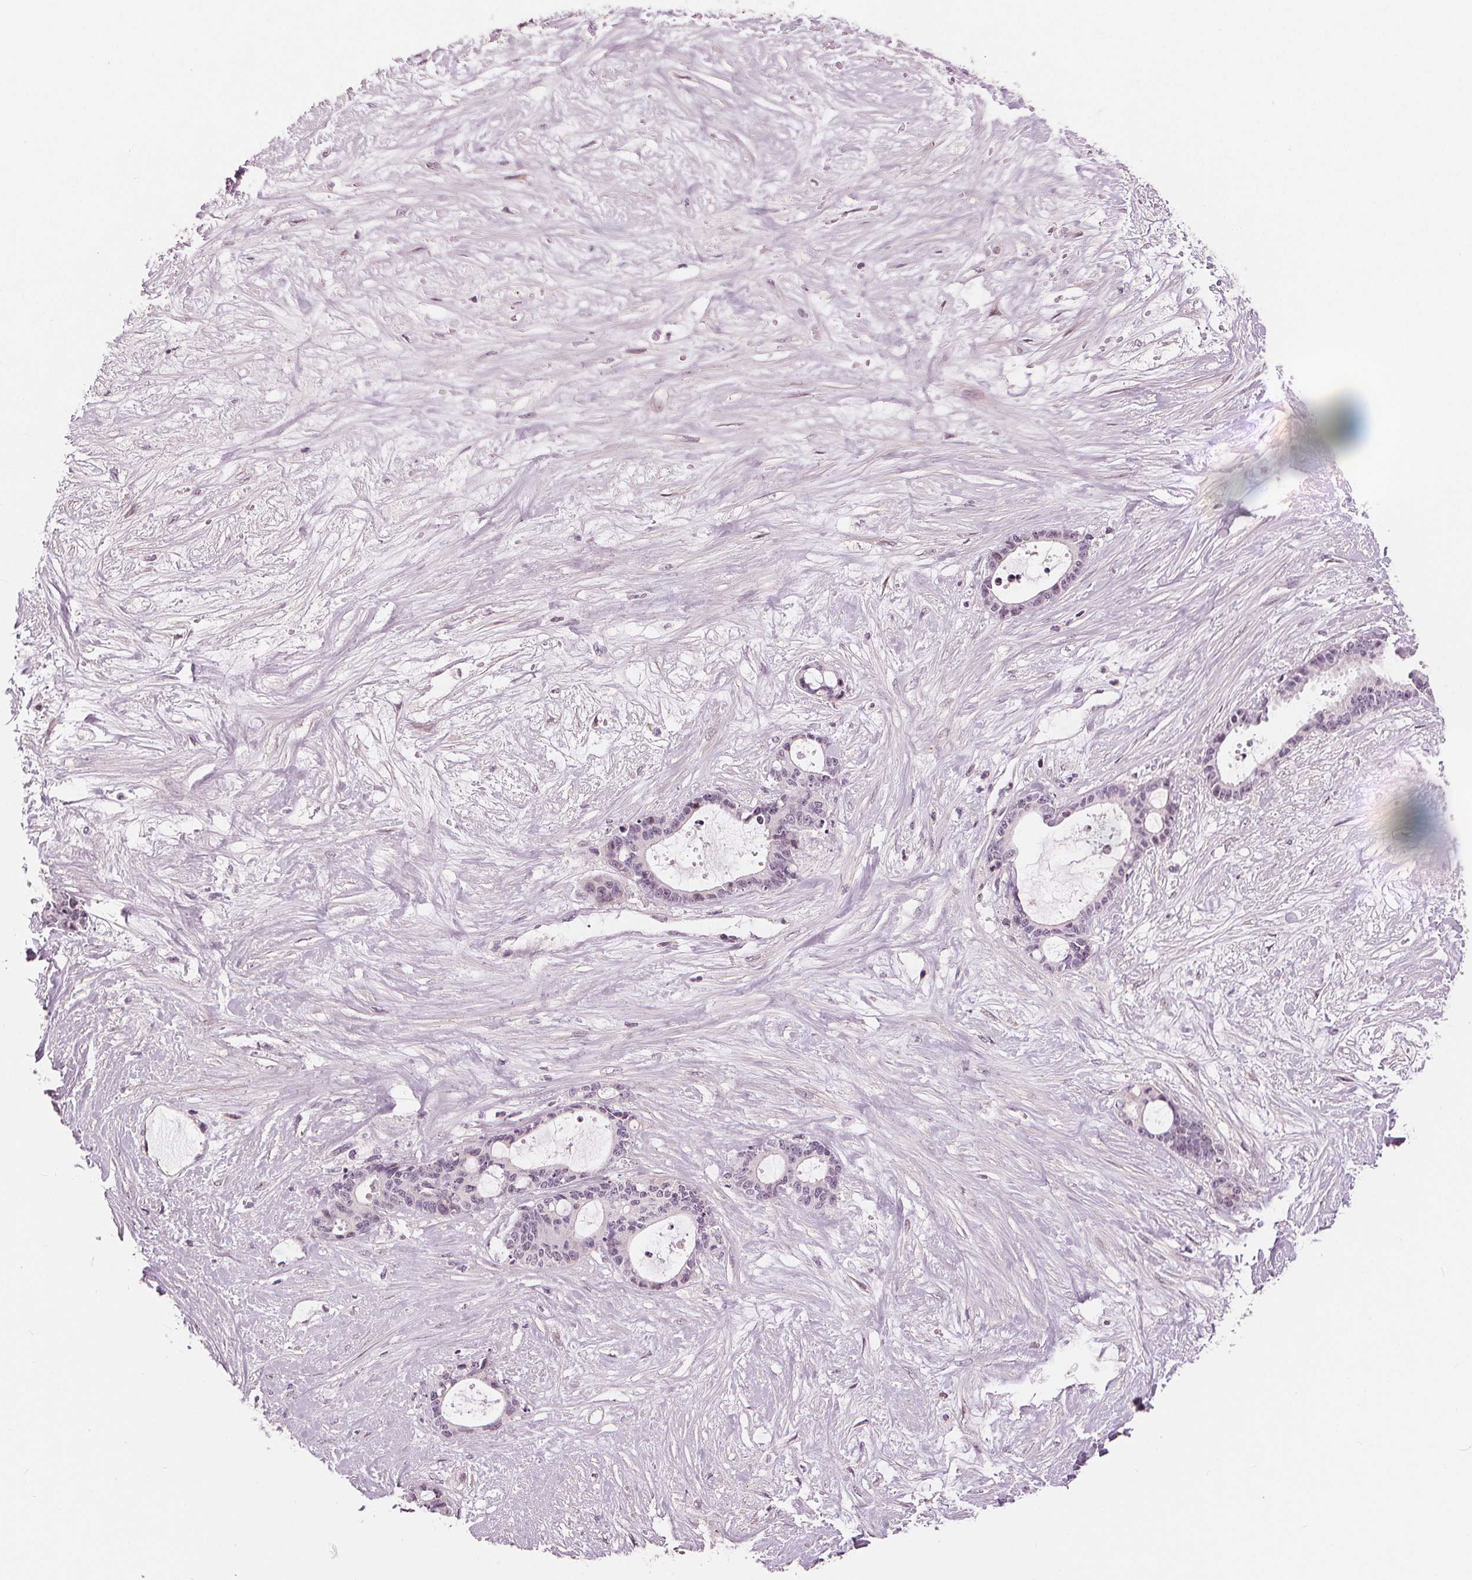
{"staining": {"intensity": "negative", "quantity": "none", "location": "none"}, "tissue": "liver cancer", "cell_type": "Tumor cells", "image_type": "cancer", "snomed": [{"axis": "morphology", "description": "Normal tissue, NOS"}, {"axis": "morphology", "description": "Cholangiocarcinoma"}, {"axis": "topography", "description": "Liver"}, {"axis": "topography", "description": "Peripheral nerve tissue"}], "caption": "Human cholangiocarcinoma (liver) stained for a protein using IHC demonstrates no expression in tumor cells.", "gene": "SLC34A1", "patient": {"sex": "female", "age": 73}}